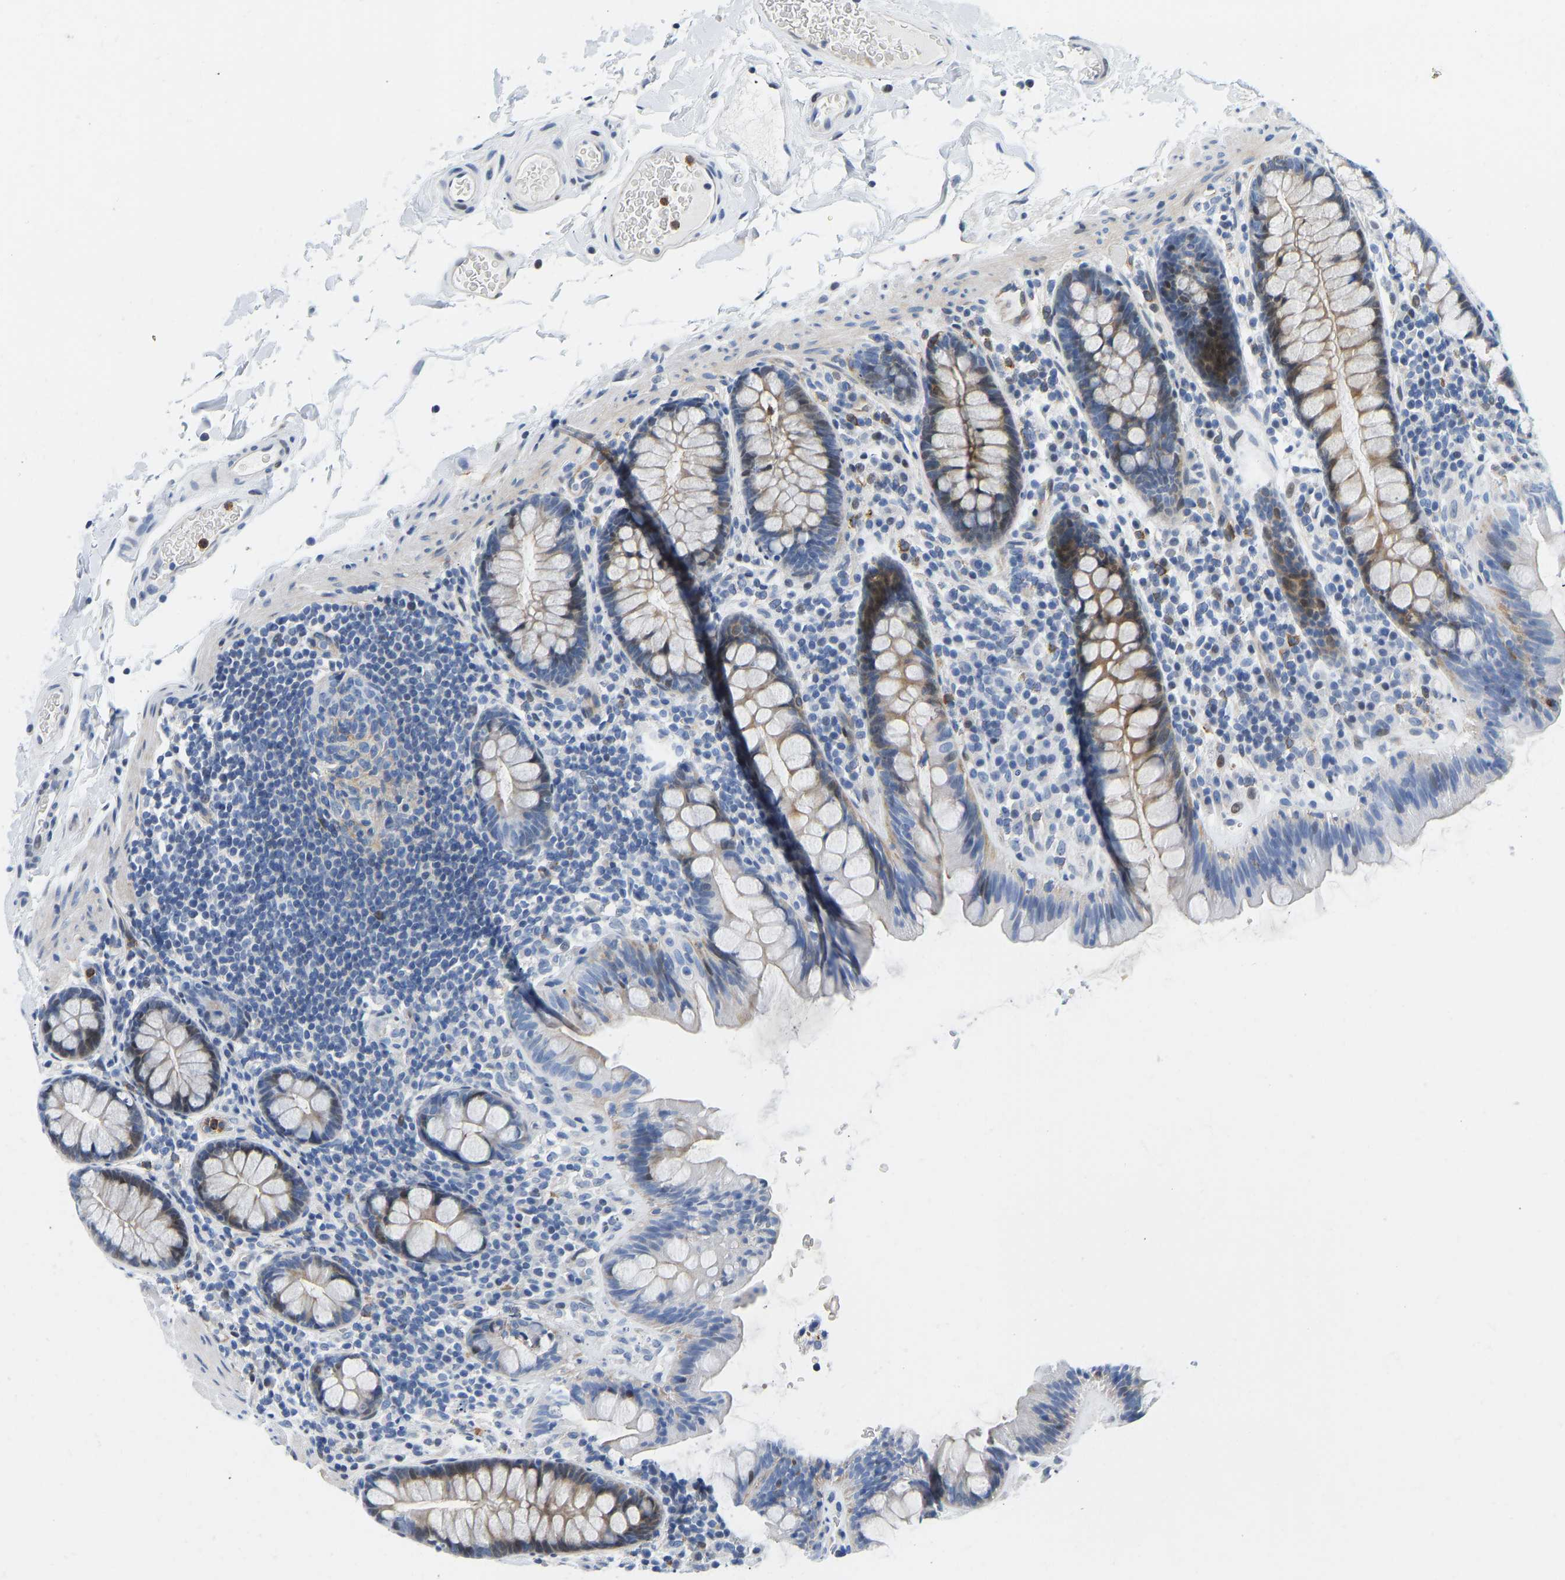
{"staining": {"intensity": "negative", "quantity": "none", "location": "none"}, "tissue": "colon", "cell_type": "Endothelial cells", "image_type": "normal", "snomed": [{"axis": "morphology", "description": "Normal tissue, NOS"}, {"axis": "topography", "description": "Colon"}], "caption": "Immunohistochemistry of normal colon reveals no positivity in endothelial cells.", "gene": "HDAC5", "patient": {"sex": "female", "age": 80}}